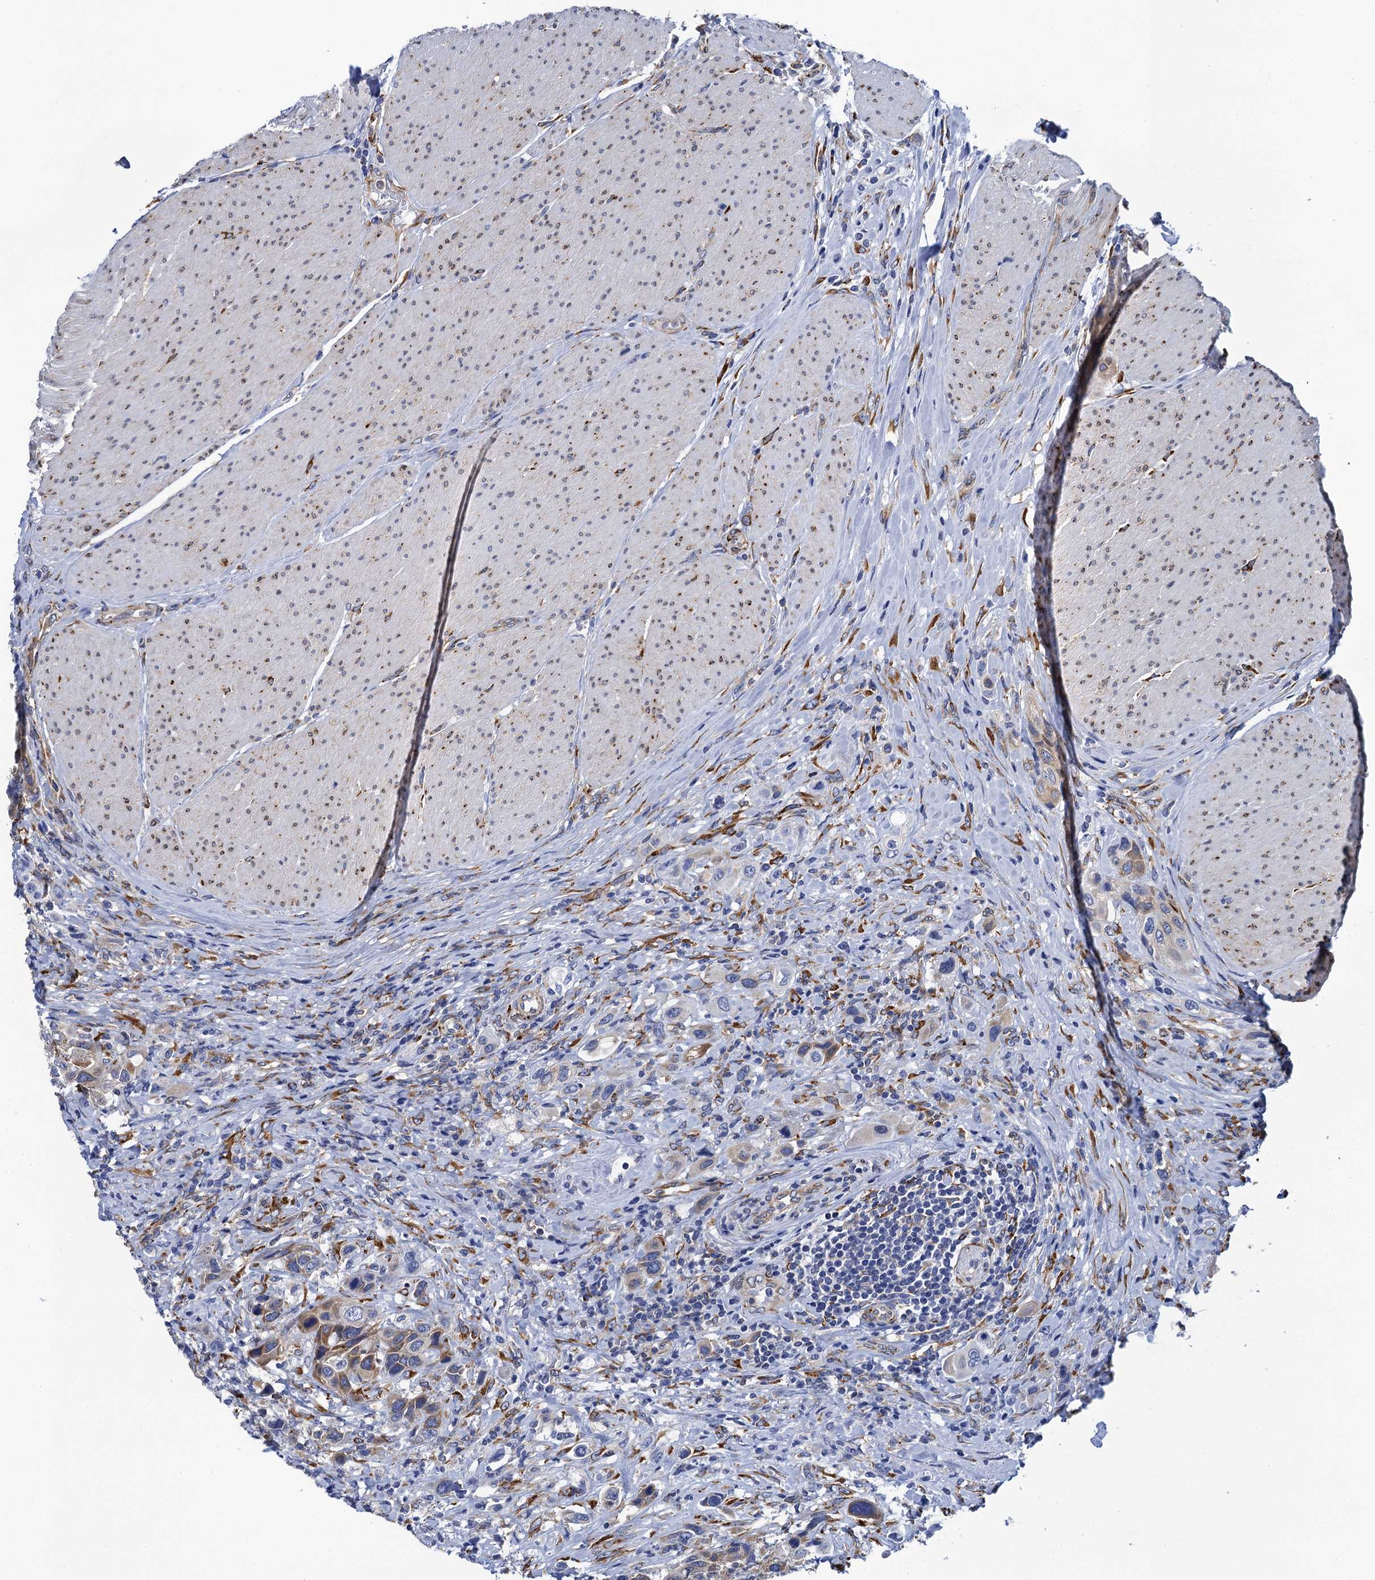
{"staining": {"intensity": "moderate", "quantity": ">75%", "location": "cytoplasmic/membranous"}, "tissue": "urothelial cancer", "cell_type": "Tumor cells", "image_type": "cancer", "snomed": [{"axis": "morphology", "description": "Urothelial carcinoma, High grade"}, {"axis": "topography", "description": "Urinary bladder"}], "caption": "The photomicrograph exhibits a brown stain indicating the presence of a protein in the cytoplasmic/membranous of tumor cells in urothelial carcinoma (high-grade).", "gene": "POGLUT3", "patient": {"sex": "male", "age": 50}}